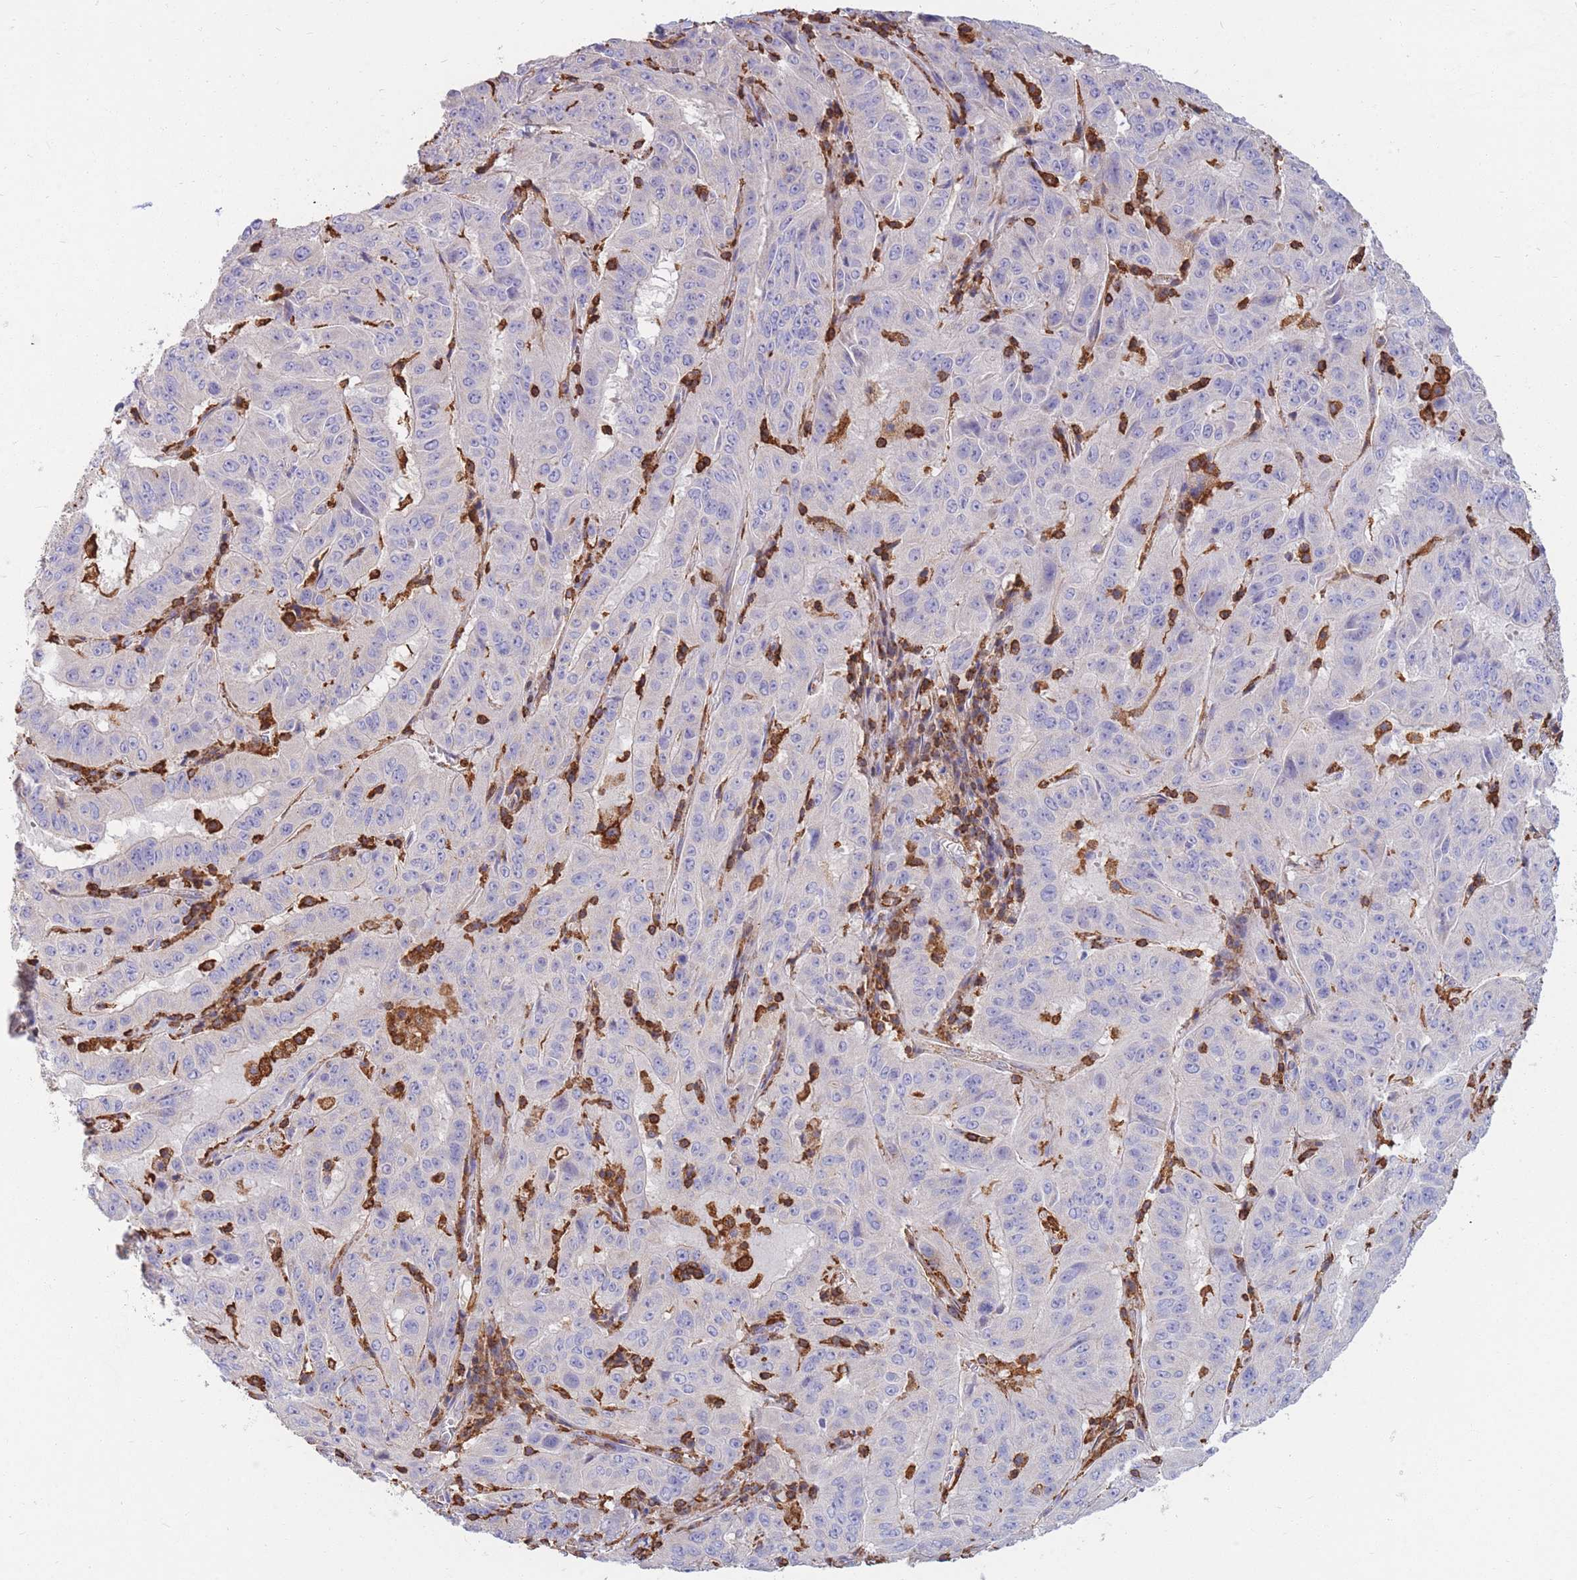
{"staining": {"intensity": "negative", "quantity": "none", "location": "none"}, "tissue": "pancreatic cancer", "cell_type": "Tumor cells", "image_type": "cancer", "snomed": [{"axis": "morphology", "description": "Adenocarcinoma, NOS"}, {"axis": "topography", "description": "Pancreas"}], "caption": "The micrograph shows no significant expression in tumor cells of adenocarcinoma (pancreatic). Brightfield microscopy of immunohistochemistry stained with DAB (brown) and hematoxylin (blue), captured at high magnification.", "gene": "MRPL54", "patient": {"sex": "male", "age": 63}}